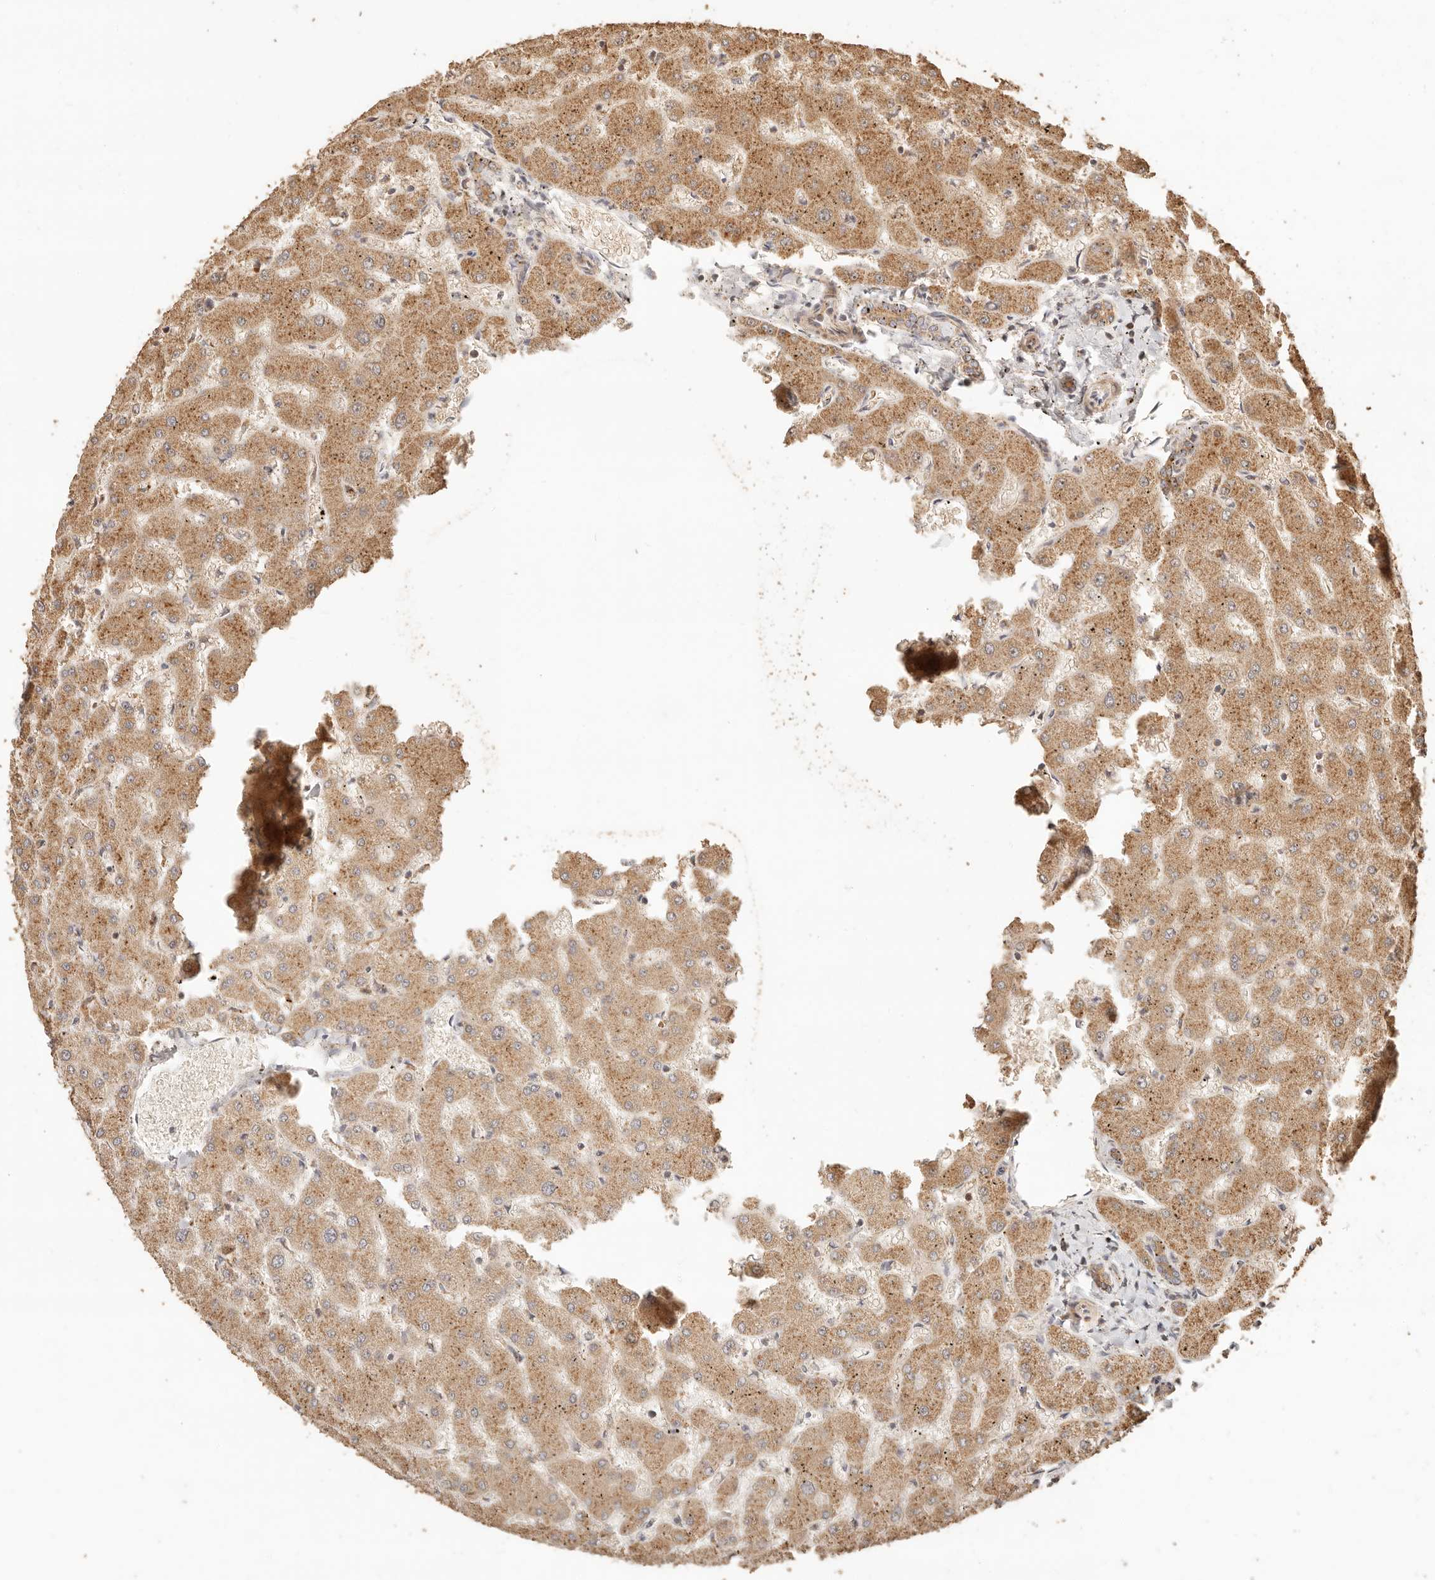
{"staining": {"intensity": "moderate", "quantity": ">75%", "location": "cytoplasmic/membranous"}, "tissue": "liver", "cell_type": "Cholangiocytes", "image_type": "normal", "snomed": [{"axis": "morphology", "description": "Normal tissue, NOS"}, {"axis": "topography", "description": "Liver"}], "caption": "Human liver stained for a protein (brown) displays moderate cytoplasmic/membranous positive positivity in about >75% of cholangiocytes.", "gene": "PTPN22", "patient": {"sex": "female", "age": 63}}